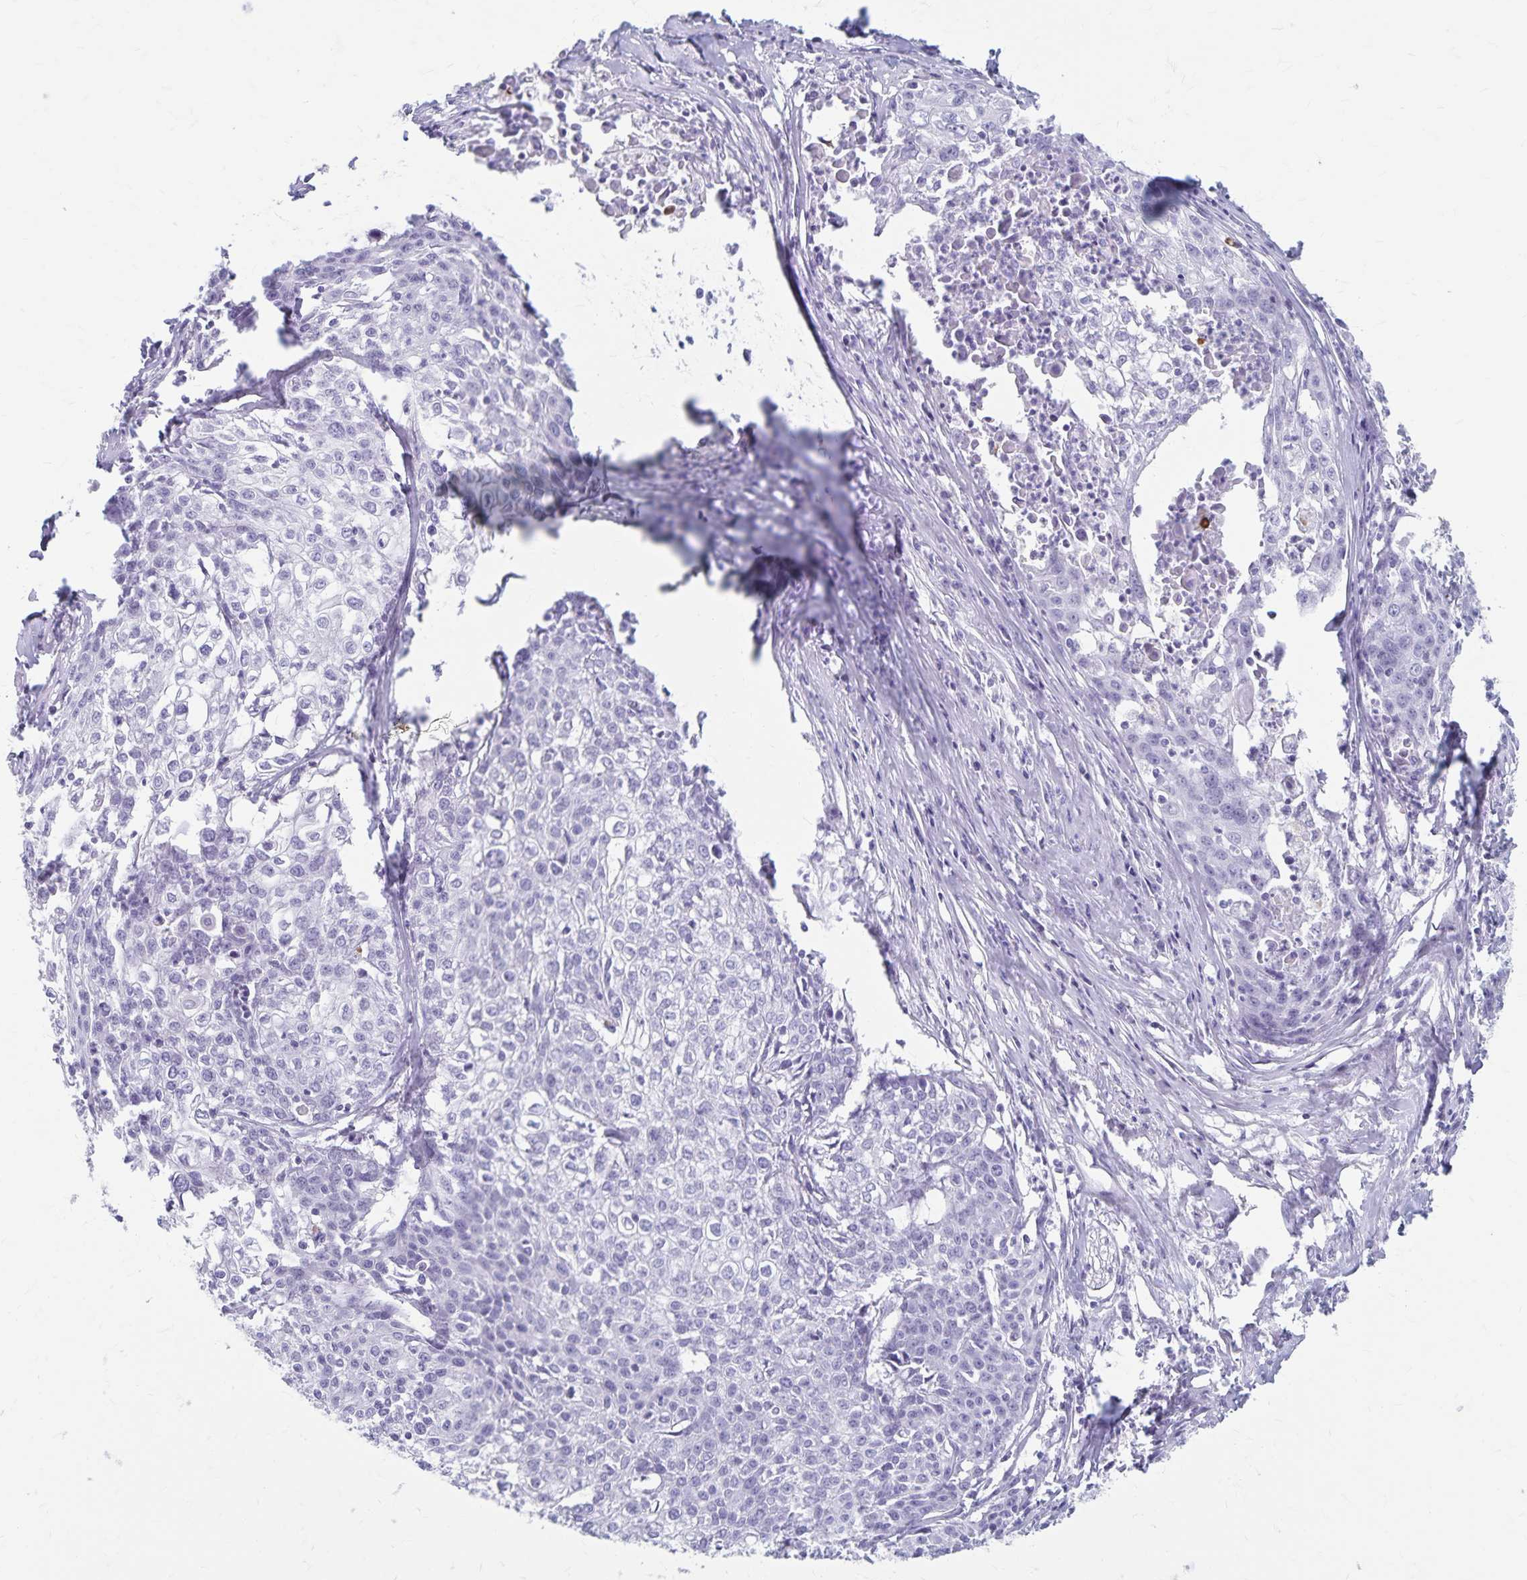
{"staining": {"intensity": "negative", "quantity": "none", "location": "none"}, "tissue": "cervical cancer", "cell_type": "Tumor cells", "image_type": "cancer", "snomed": [{"axis": "morphology", "description": "Squamous cell carcinoma, NOS"}, {"axis": "topography", "description": "Cervix"}], "caption": "The micrograph demonstrates no staining of tumor cells in squamous cell carcinoma (cervical).", "gene": "GPBAR1", "patient": {"sex": "female", "age": 39}}